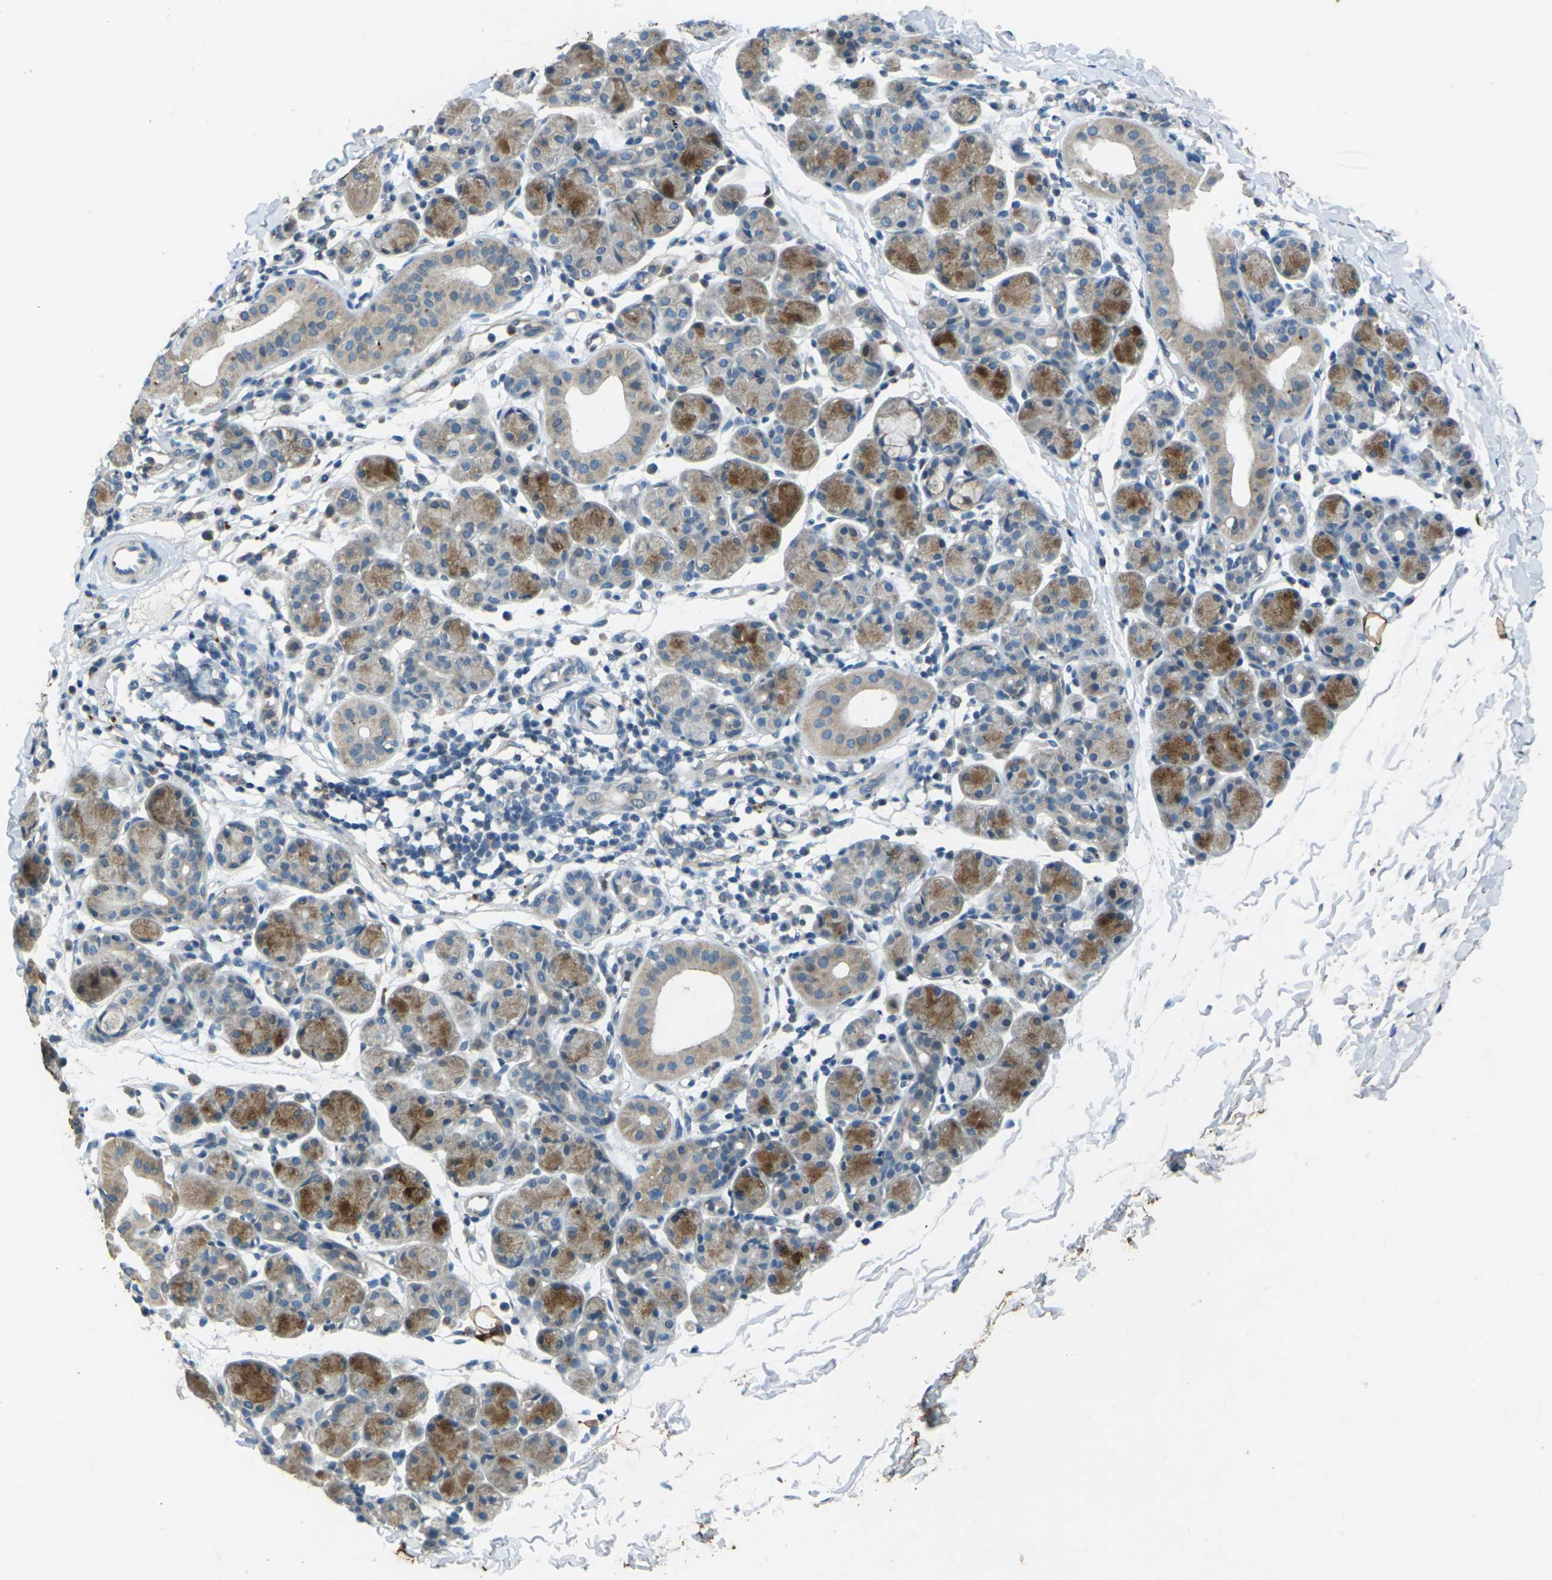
{"staining": {"intensity": "moderate", "quantity": "25%-75%", "location": "cytoplasmic/membranous"}, "tissue": "salivary gland", "cell_type": "Glandular cells", "image_type": "normal", "snomed": [{"axis": "morphology", "description": "Normal tissue, NOS"}, {"axis": "morphology", "description": "Inflammation, NOS"}, {"axis": "topography", "description": "Lymph node"}, {"axis": "topography", "description": "Salivary gland"}], "caption": "This micrograph shows IHC staining of unremarkable salivary gland, with medium moderate cytoplasmic/membranous positivity in approximately 25%-75% of glandular cells.", "gene": "SIGLEC14", "patient": {"sex": "male", "age": 3}}